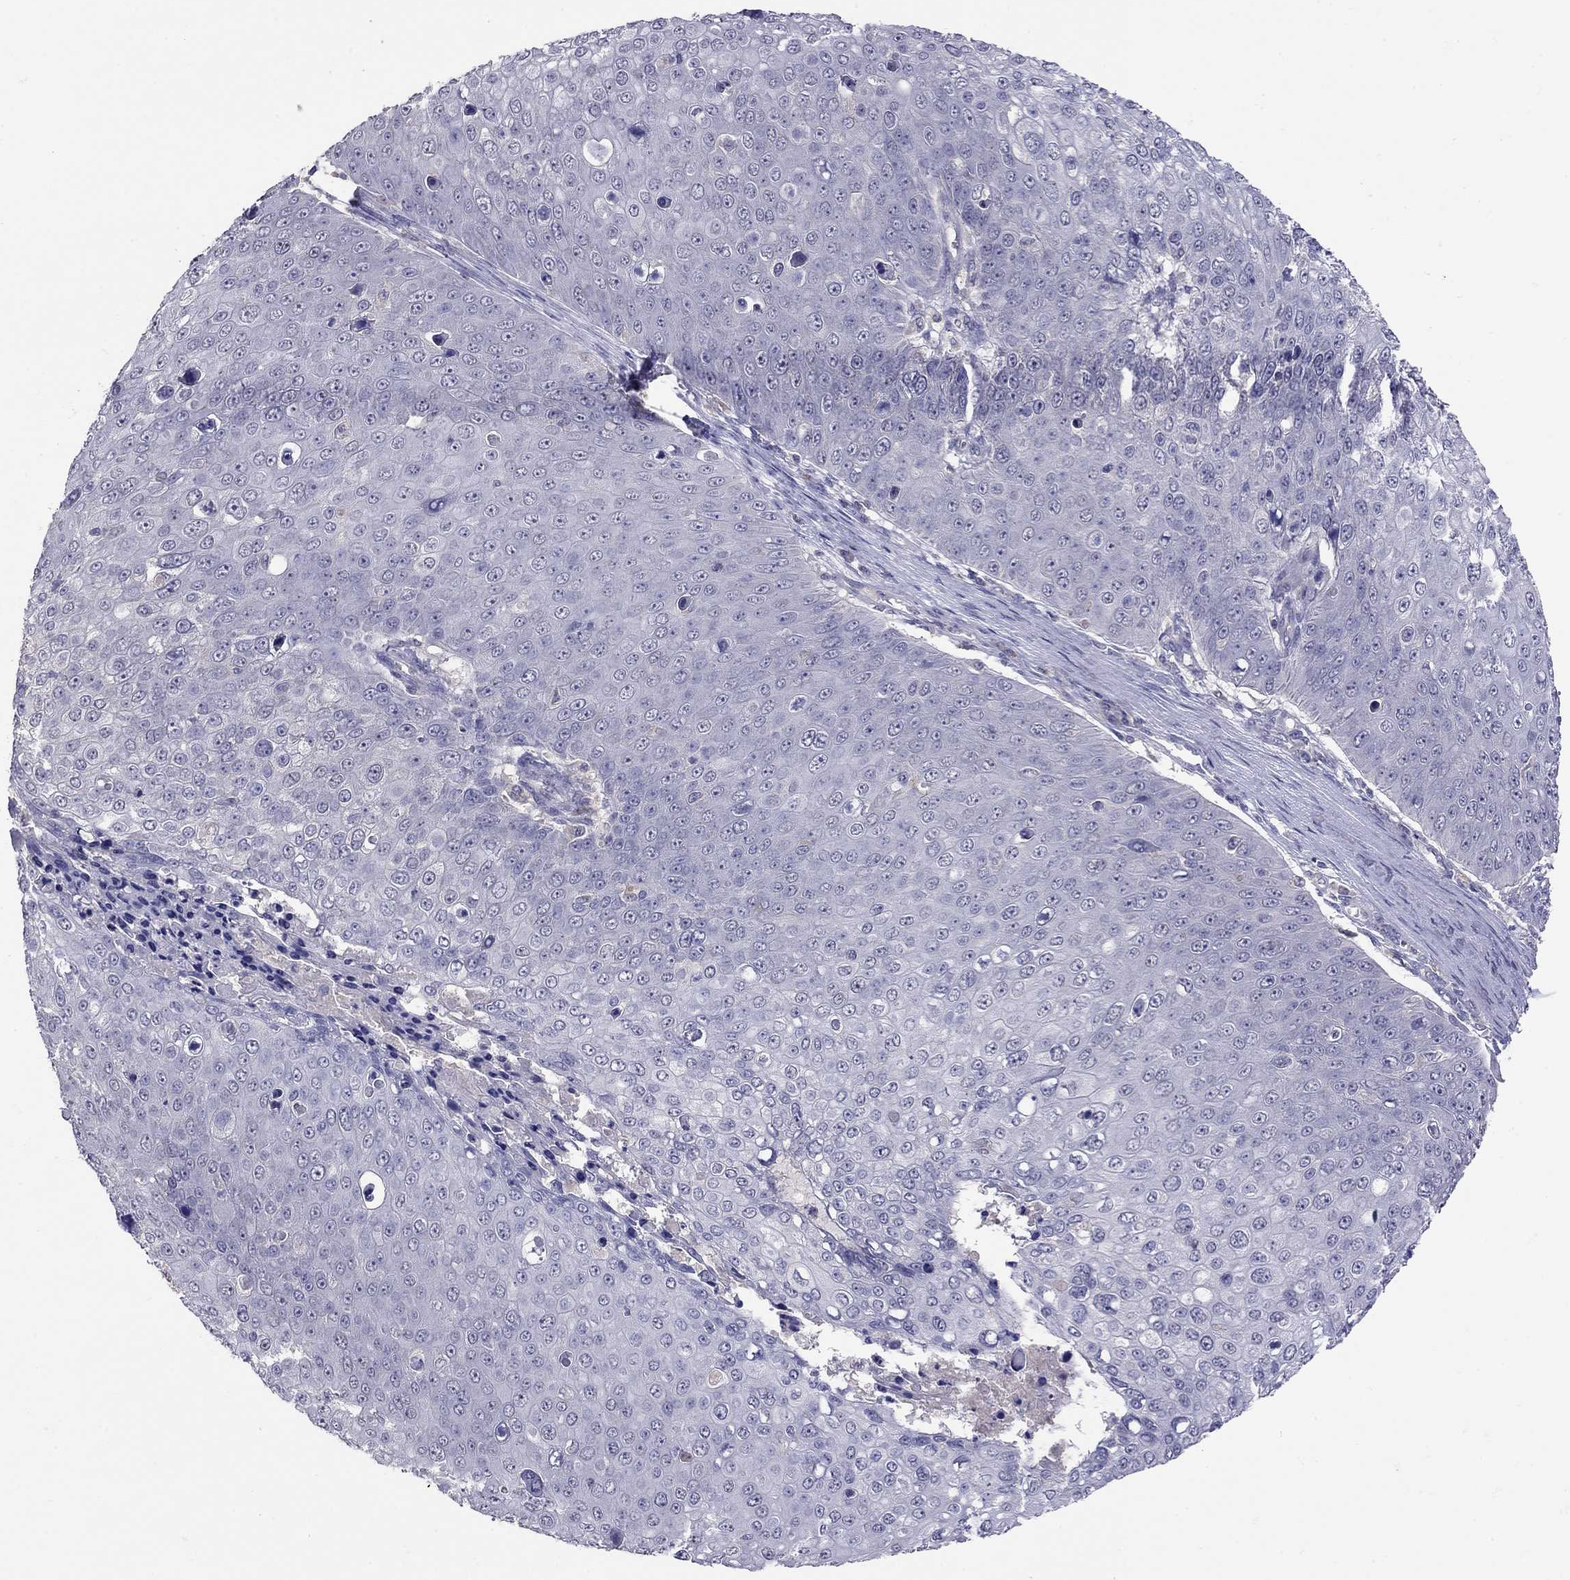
{"staining": {"intensity": "negative", "quantity": "none", "location": "none"}, "tissue": "skin cancer", "cell_type": "Tumor cells", "image_type": "cancer", "snomed": [{"axis": "morphology", "description": "Squamous cell carcinoma, NOS"}, {"axis": "topography", "description": "Skin"}], "caption": "Human squamous cell carcinoma (skin) stained for a protein using IHC reveals no expression in tumor cells.", "gene": "RTP5", "patient": {"sex": "male", "age": 71}}